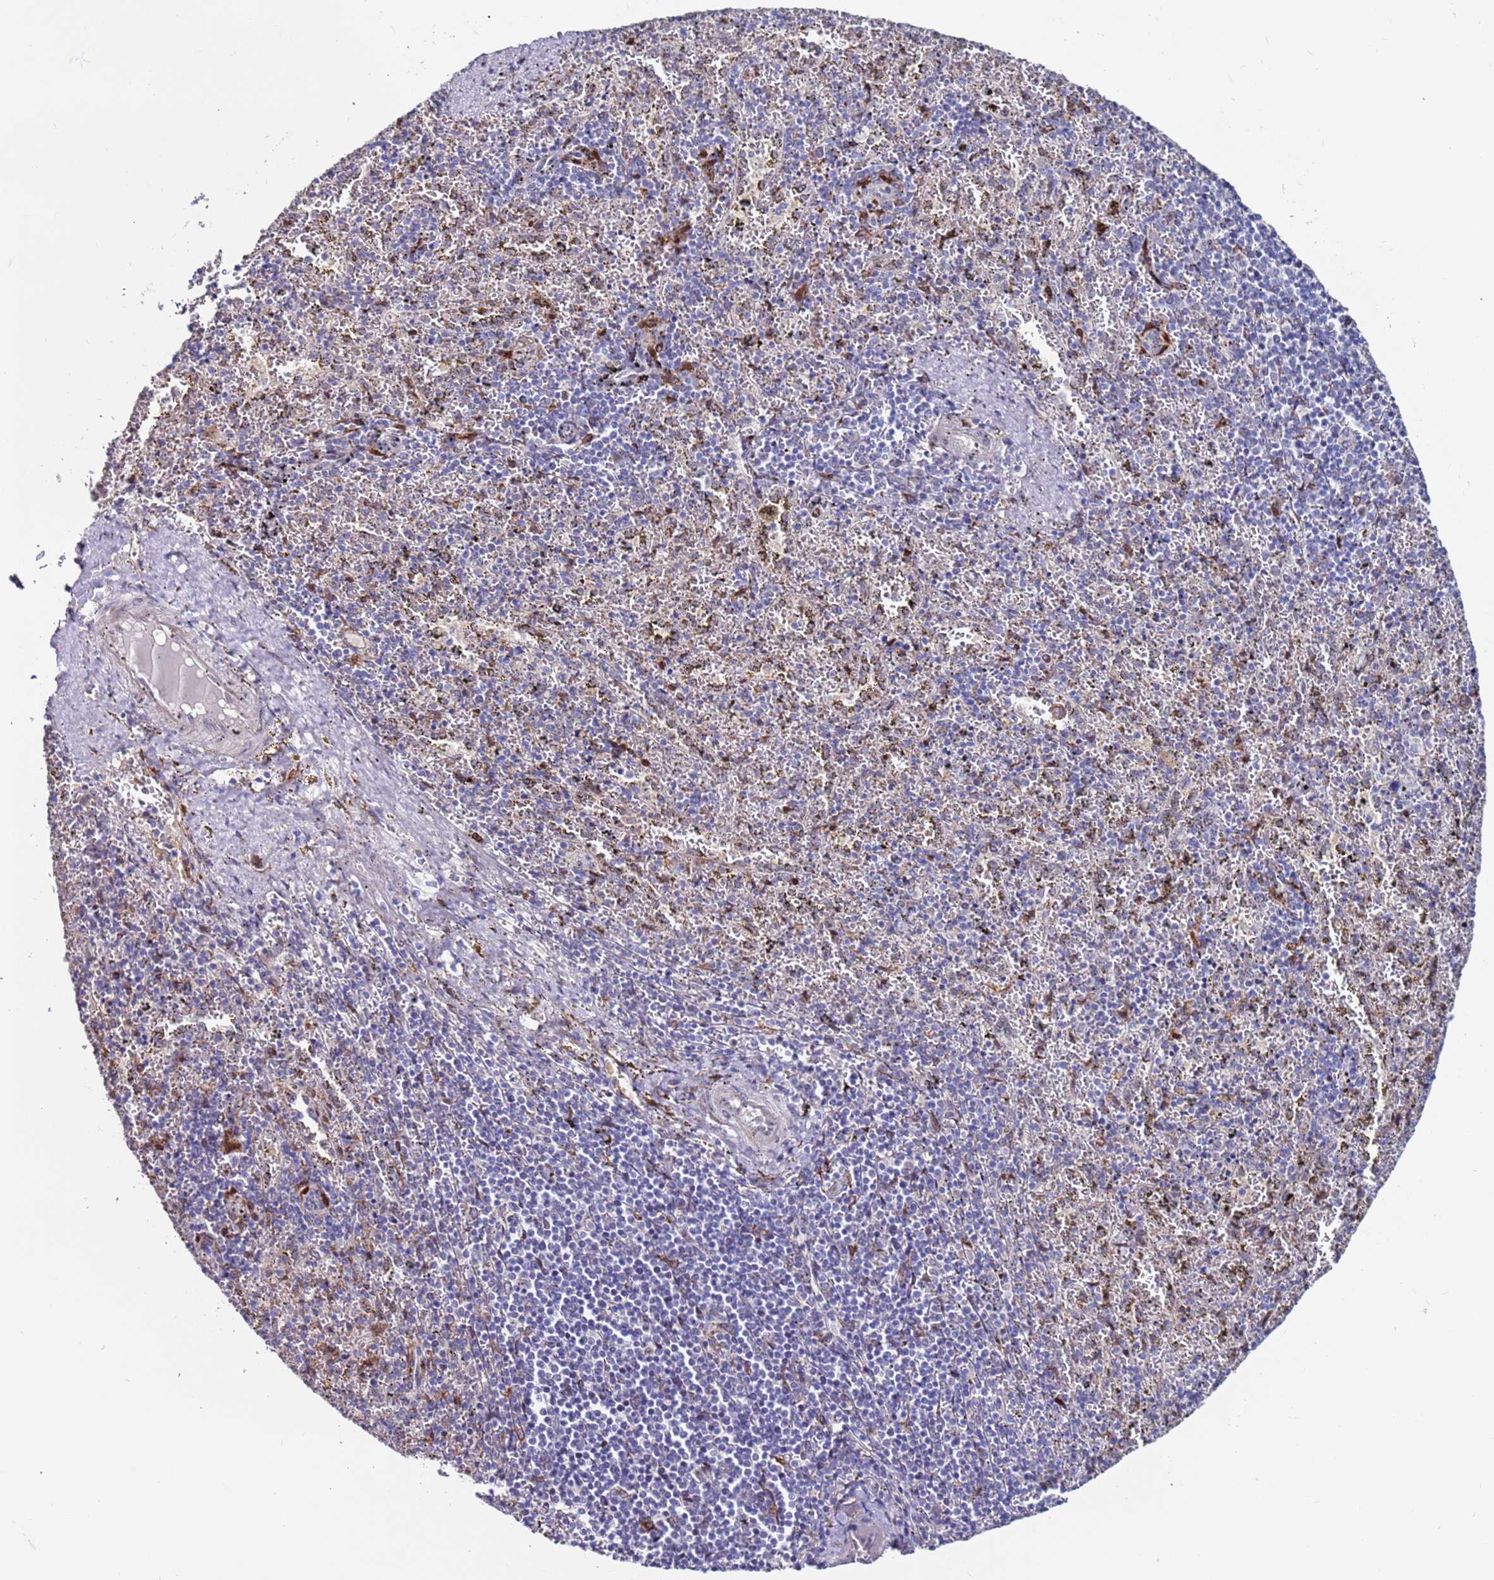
{"staining": {"intensity": "negative", "quantity": "none", "location": "none"}, "tissue": "spleen", "cell_type": "Cells in red pulp", "image_type": "normal", "snomed": [{"axis": "morphology", "description": "Normal tissue, NOS"}, {"axis": "topography", "description": "Spleen"}], "caption": "Immunohistochemistry (IHC) photomicrograph of normal spleen stained for a protein (brown), which exhibits no positivity in cells in red pulp. (DAB immunohistochemistry (IHC) with hematoxylin counter stain).", "gene": "FBXO27", "patient": {"sex": "male", "age": 11}}